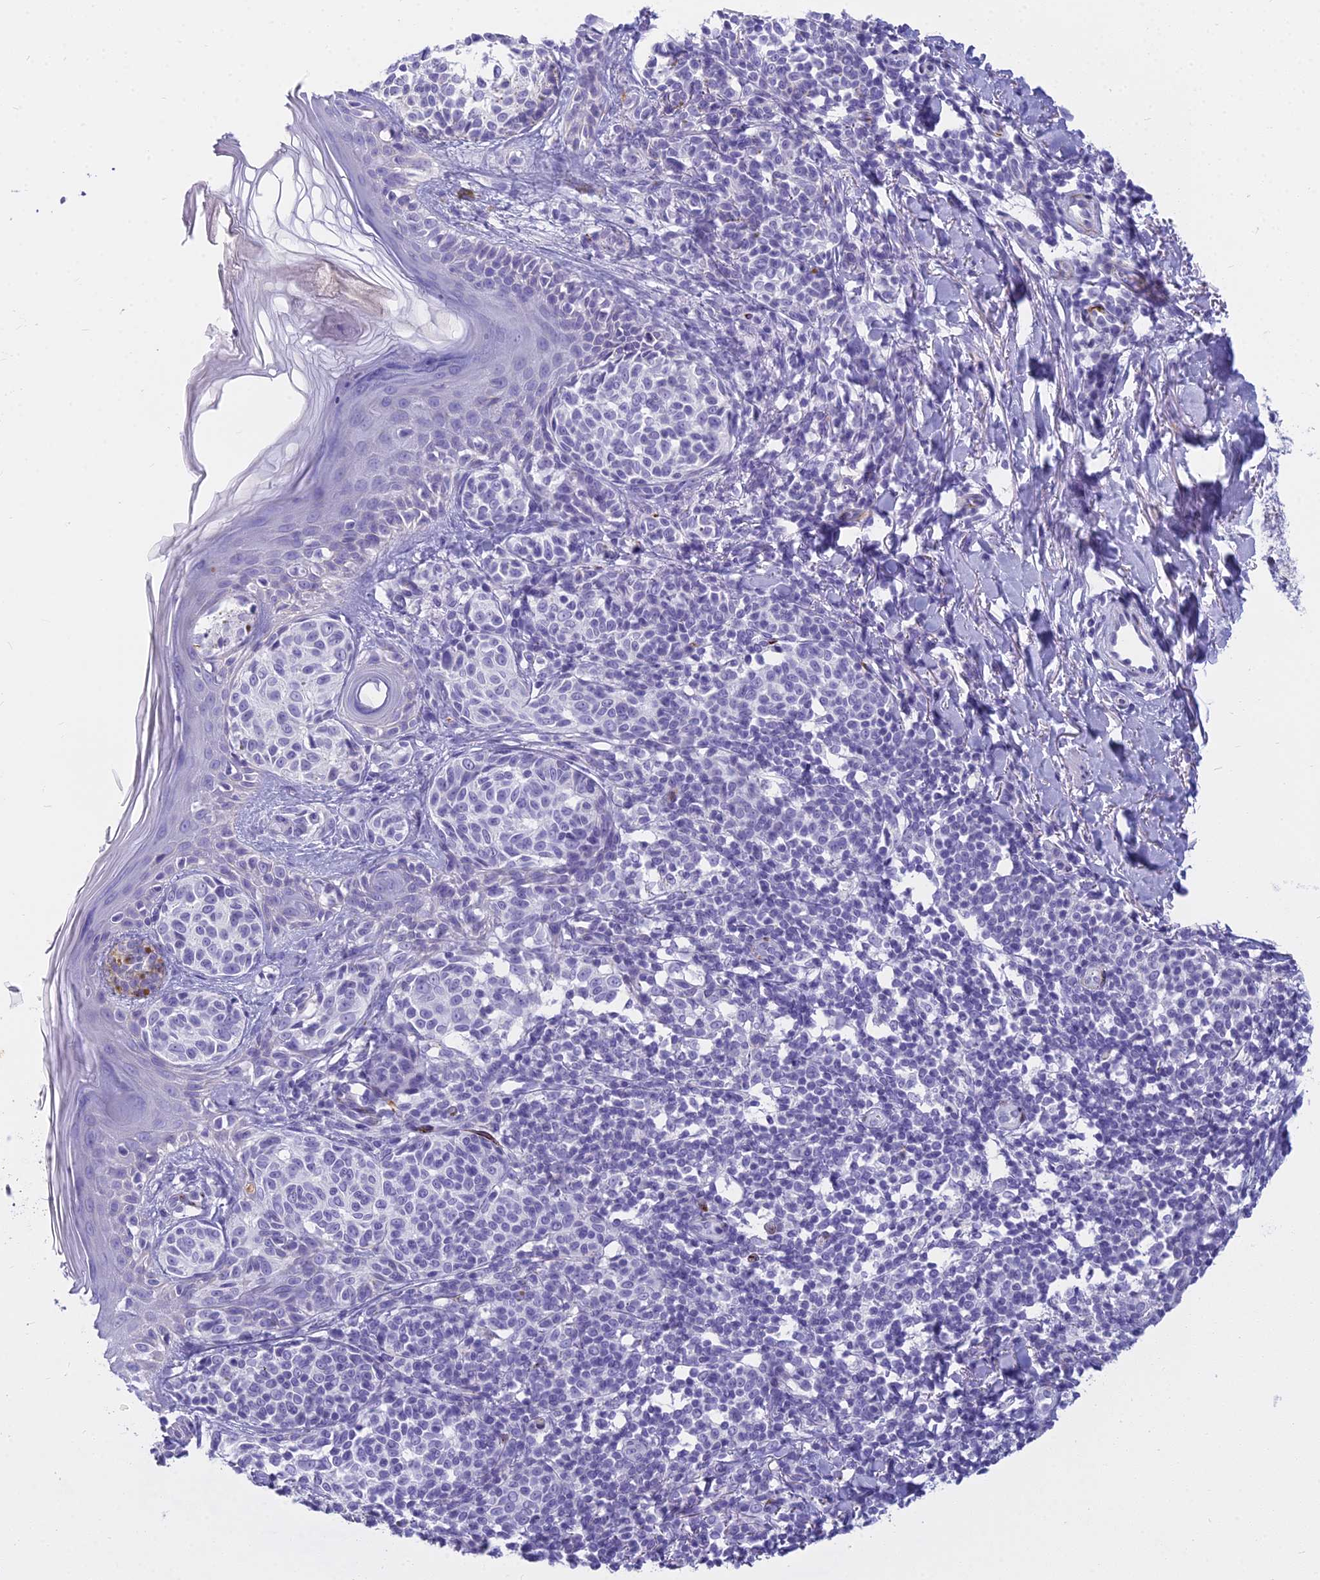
{"staining": {"intensity": "negative", "quantity": "none", "location": "none"}, "tissue": "melanoma", "cell_type": "Tumor cells", "image_type": "cancer", "snomed": [{"axis": "morphology", "description": "Malignant melanoma, NOS"}, {"axis": "topography", "description": "Skin of upper extremity"}], "caption": "There is no significant staining in tumor cells of malignant melanoma.", "gene": "EVI2A", "patient": {"sex": "male", "age": 40}}